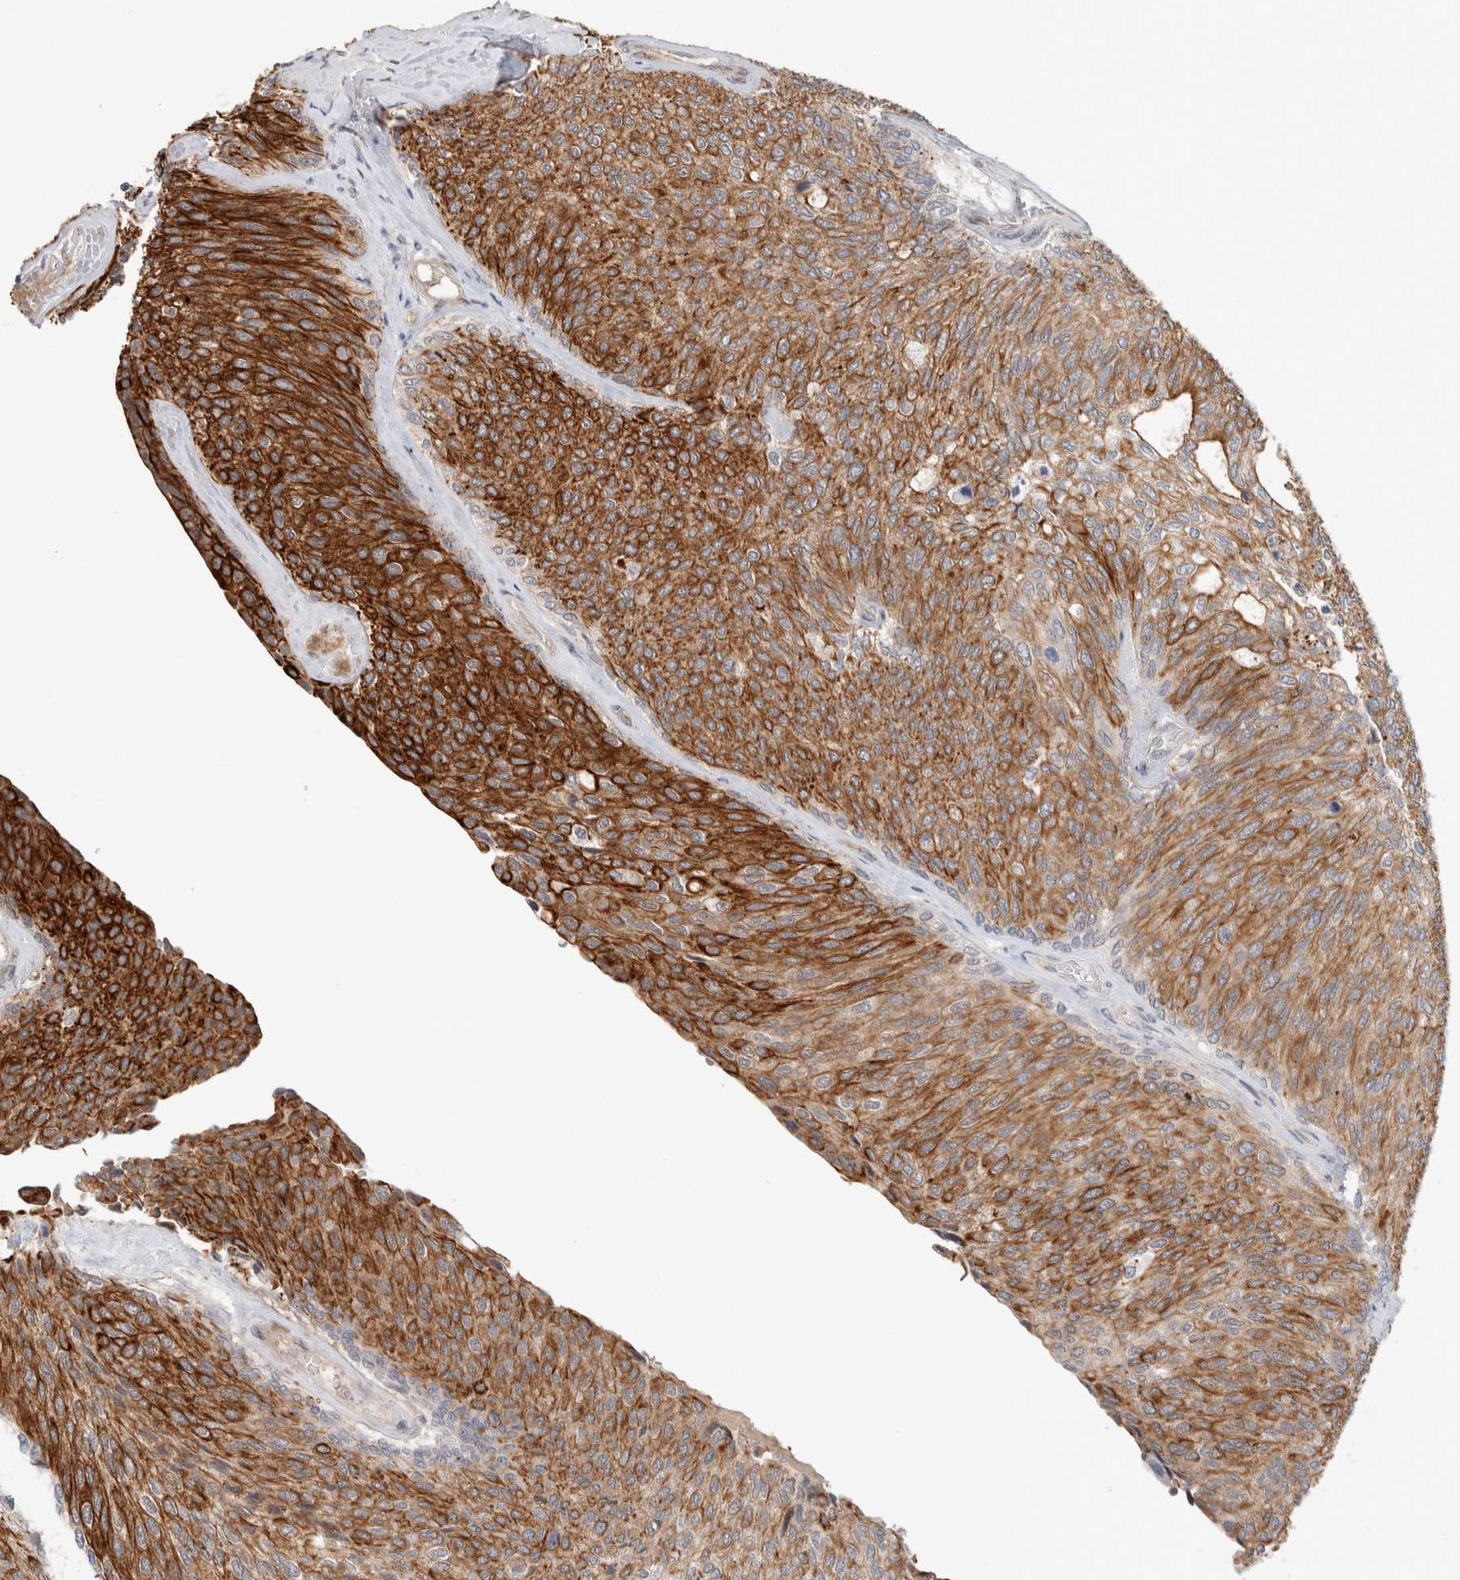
{"staining": {"intensity": "strong", "quantity": ">75%", "location": "cytoplasmic/membranous"}, "tissue": "urothelial cancer", "cell_type": "Tumor cells", "image_type": "cancer", "snomed": [{"axis": "morphology", "description": "Urothelial carcinoma, Low grade"}, {"axis": "topography", "description": "Urinary bladder"}], "caption": "Immunohistochemistry (IHC) of human urothelial carcinoma (low-grade) displays high levels of strong cytoplasmic/membranous staining in about >75% of tumor cells.", "gene": "CRISPLD1", "patient": {"sex": "female", "age": 79}}